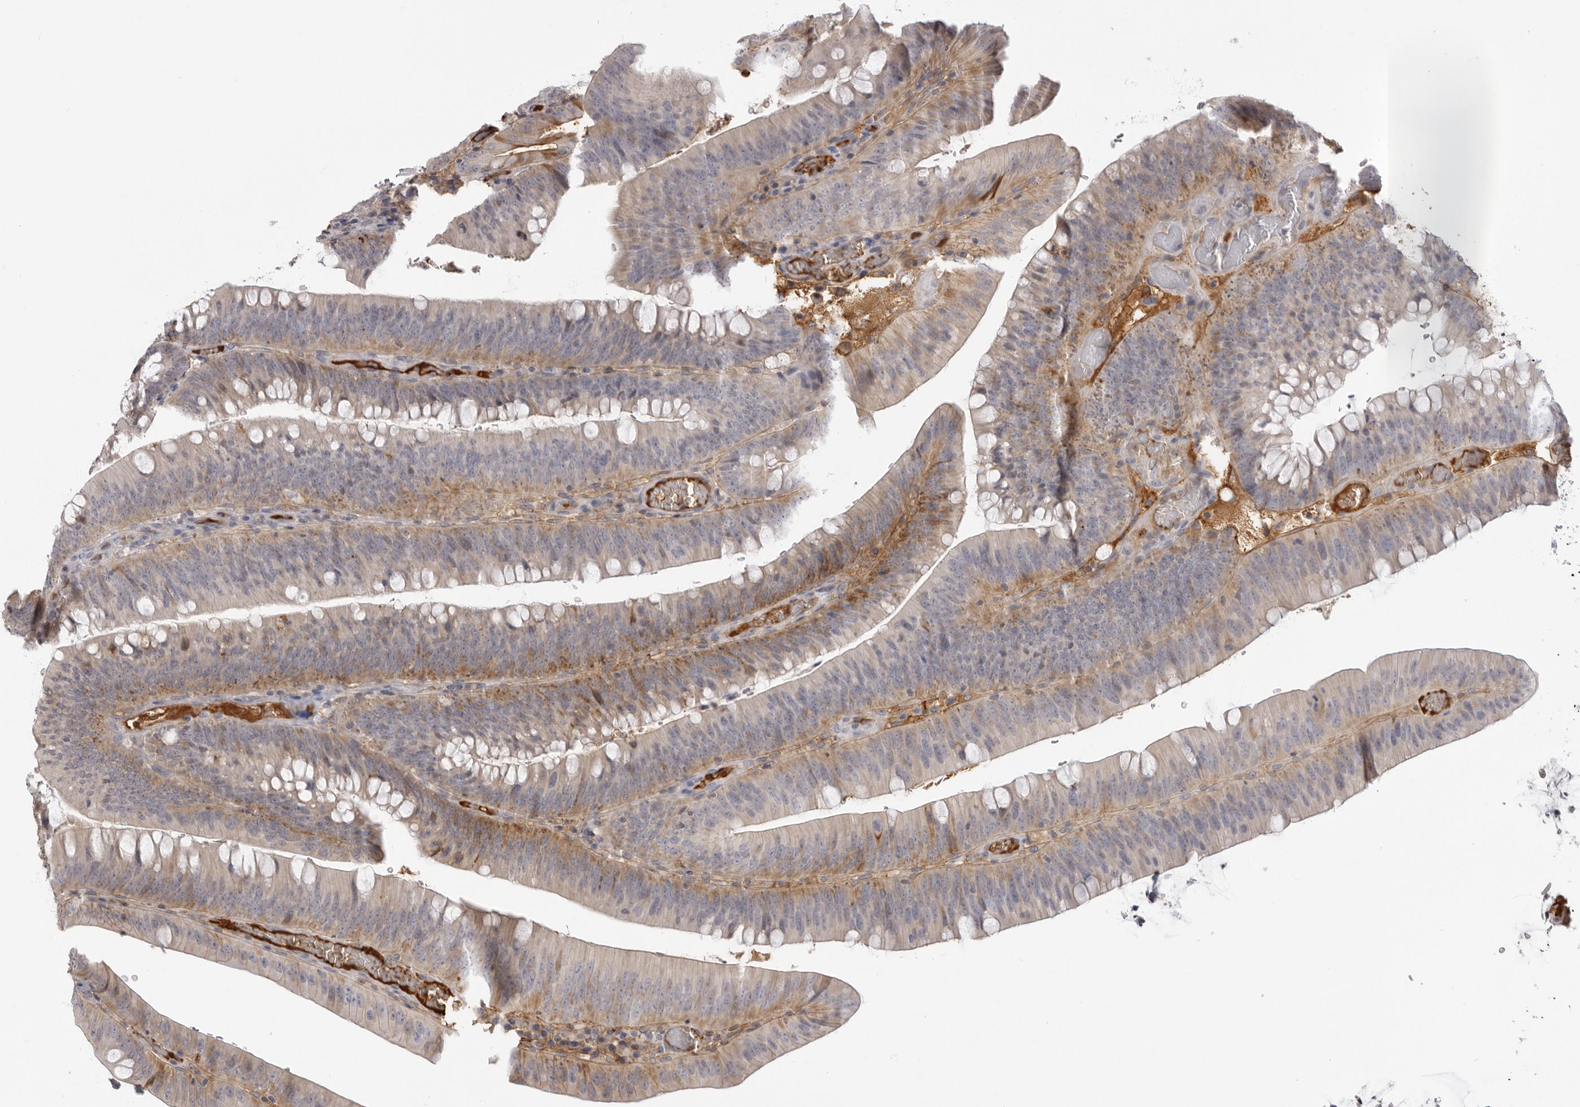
{"staining": {"intensity": "weak", "quantity": "25%-75%", "location": "cytoplasmic/membranous"}, "tissue": "colorectal cancer", "cell_type": "Tumor cells", "image_type": "cancer", "snomed": [{"axis": "morphology", "description": "Normal tissue, NOS"}, {"axis": "topography", "description": "Colon"}], "caption": "A brown stain labels weak cytoplasmic/membranous expression of a protein in colorectal cancer tumor cells.", "gene": "PLEKHF2", "patient": {"sex": "female", "age": 82}}